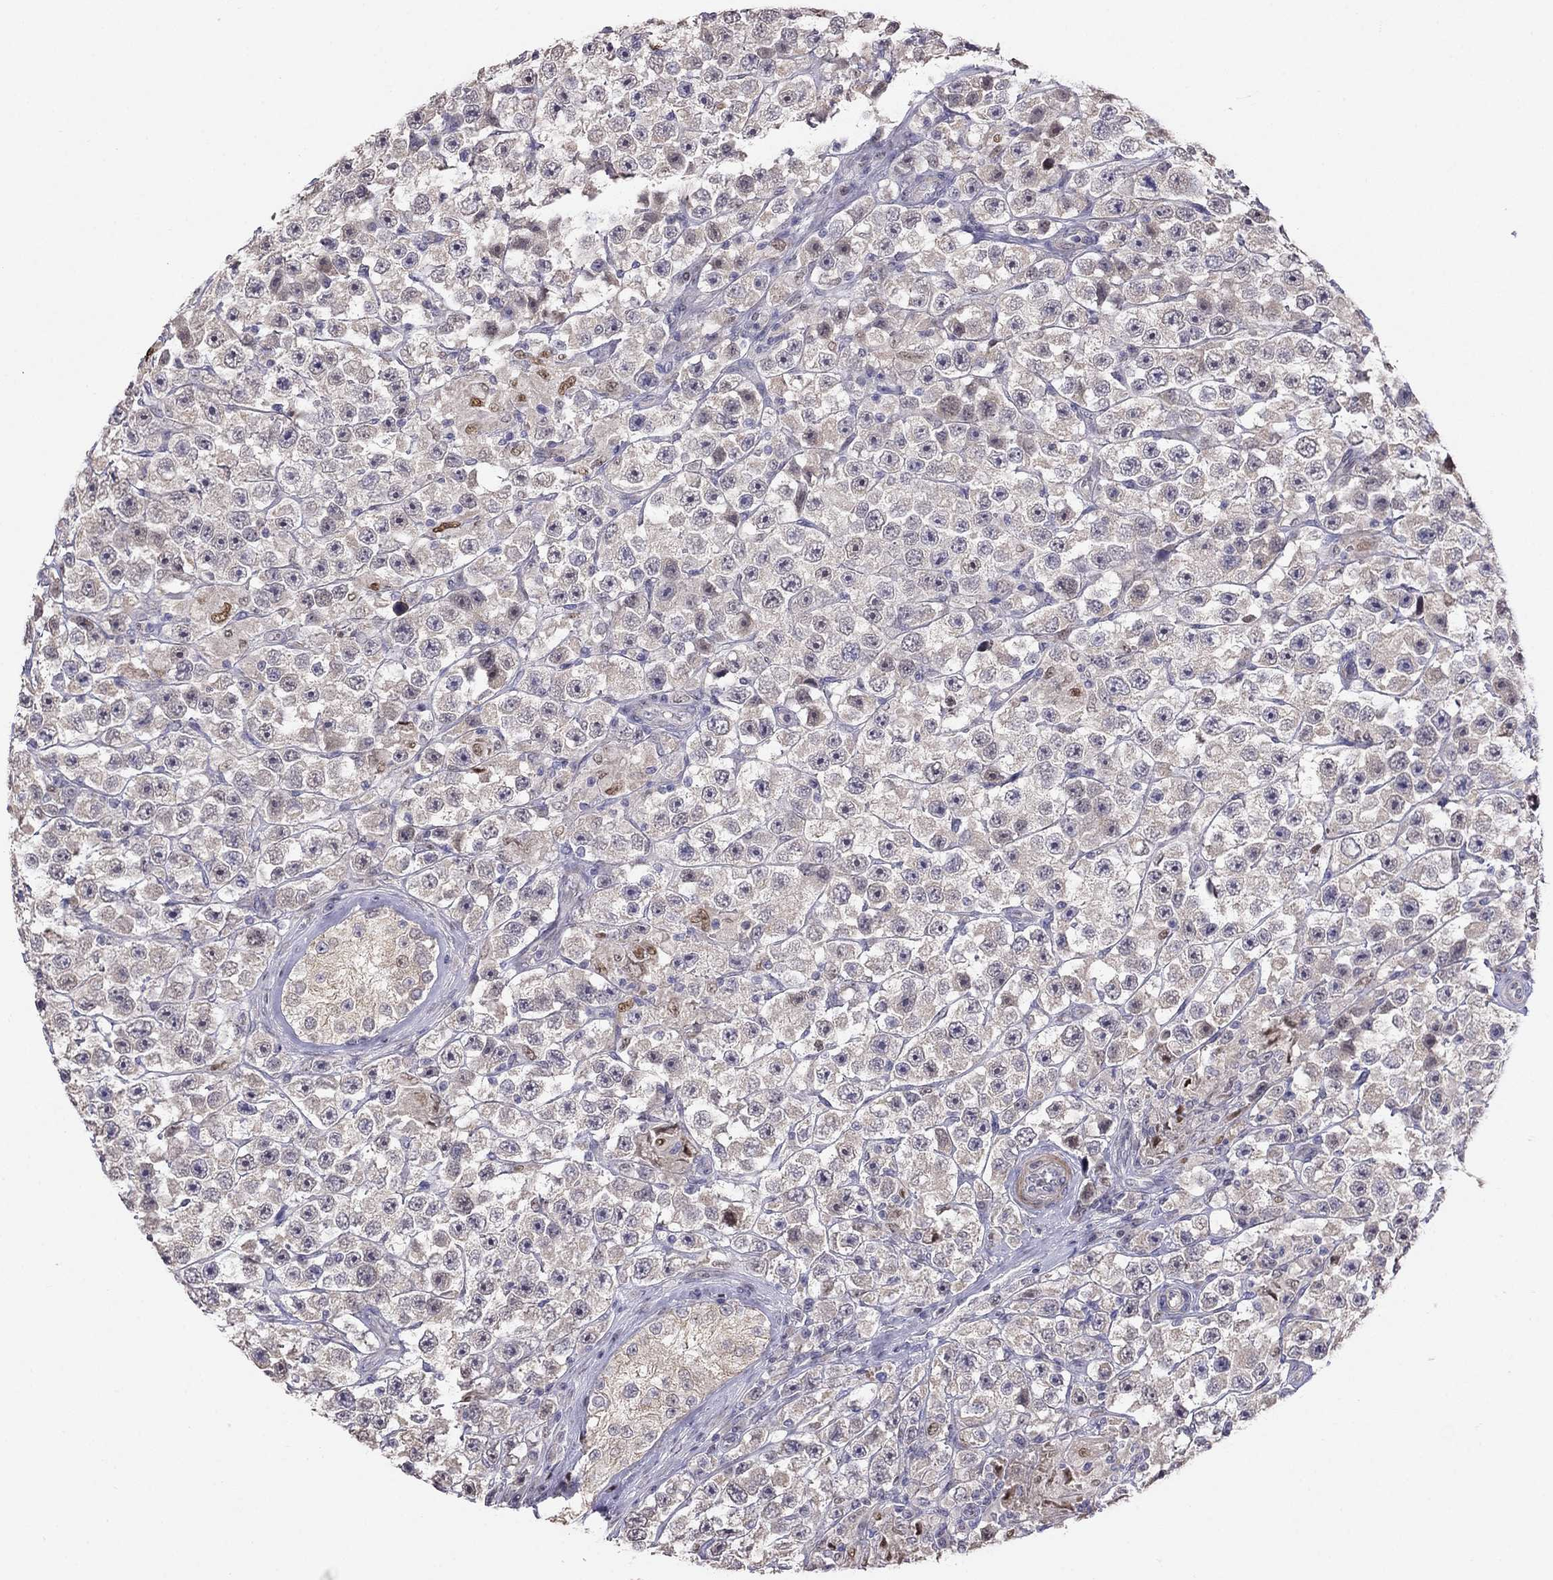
{"staining": {"intensity": "negative", "quantity": "none", "location": "none"}, "tissue": "testis cancer", "cell_type": "Tumor cells", "image_type": "cancer", "snomed": [{"axis": "morphology", "description": "Seminoma, NOS"}, {"axis": "topography", "description": "Testis"}], "caption": "Micrograph shows no protein expression in tumor cells of testis seminoma tissue. (DAB immunohistochemistry with hematoxylin counter stain).", "gene": "LRRC39", "patient": {"sex": "male", "age": 45}}